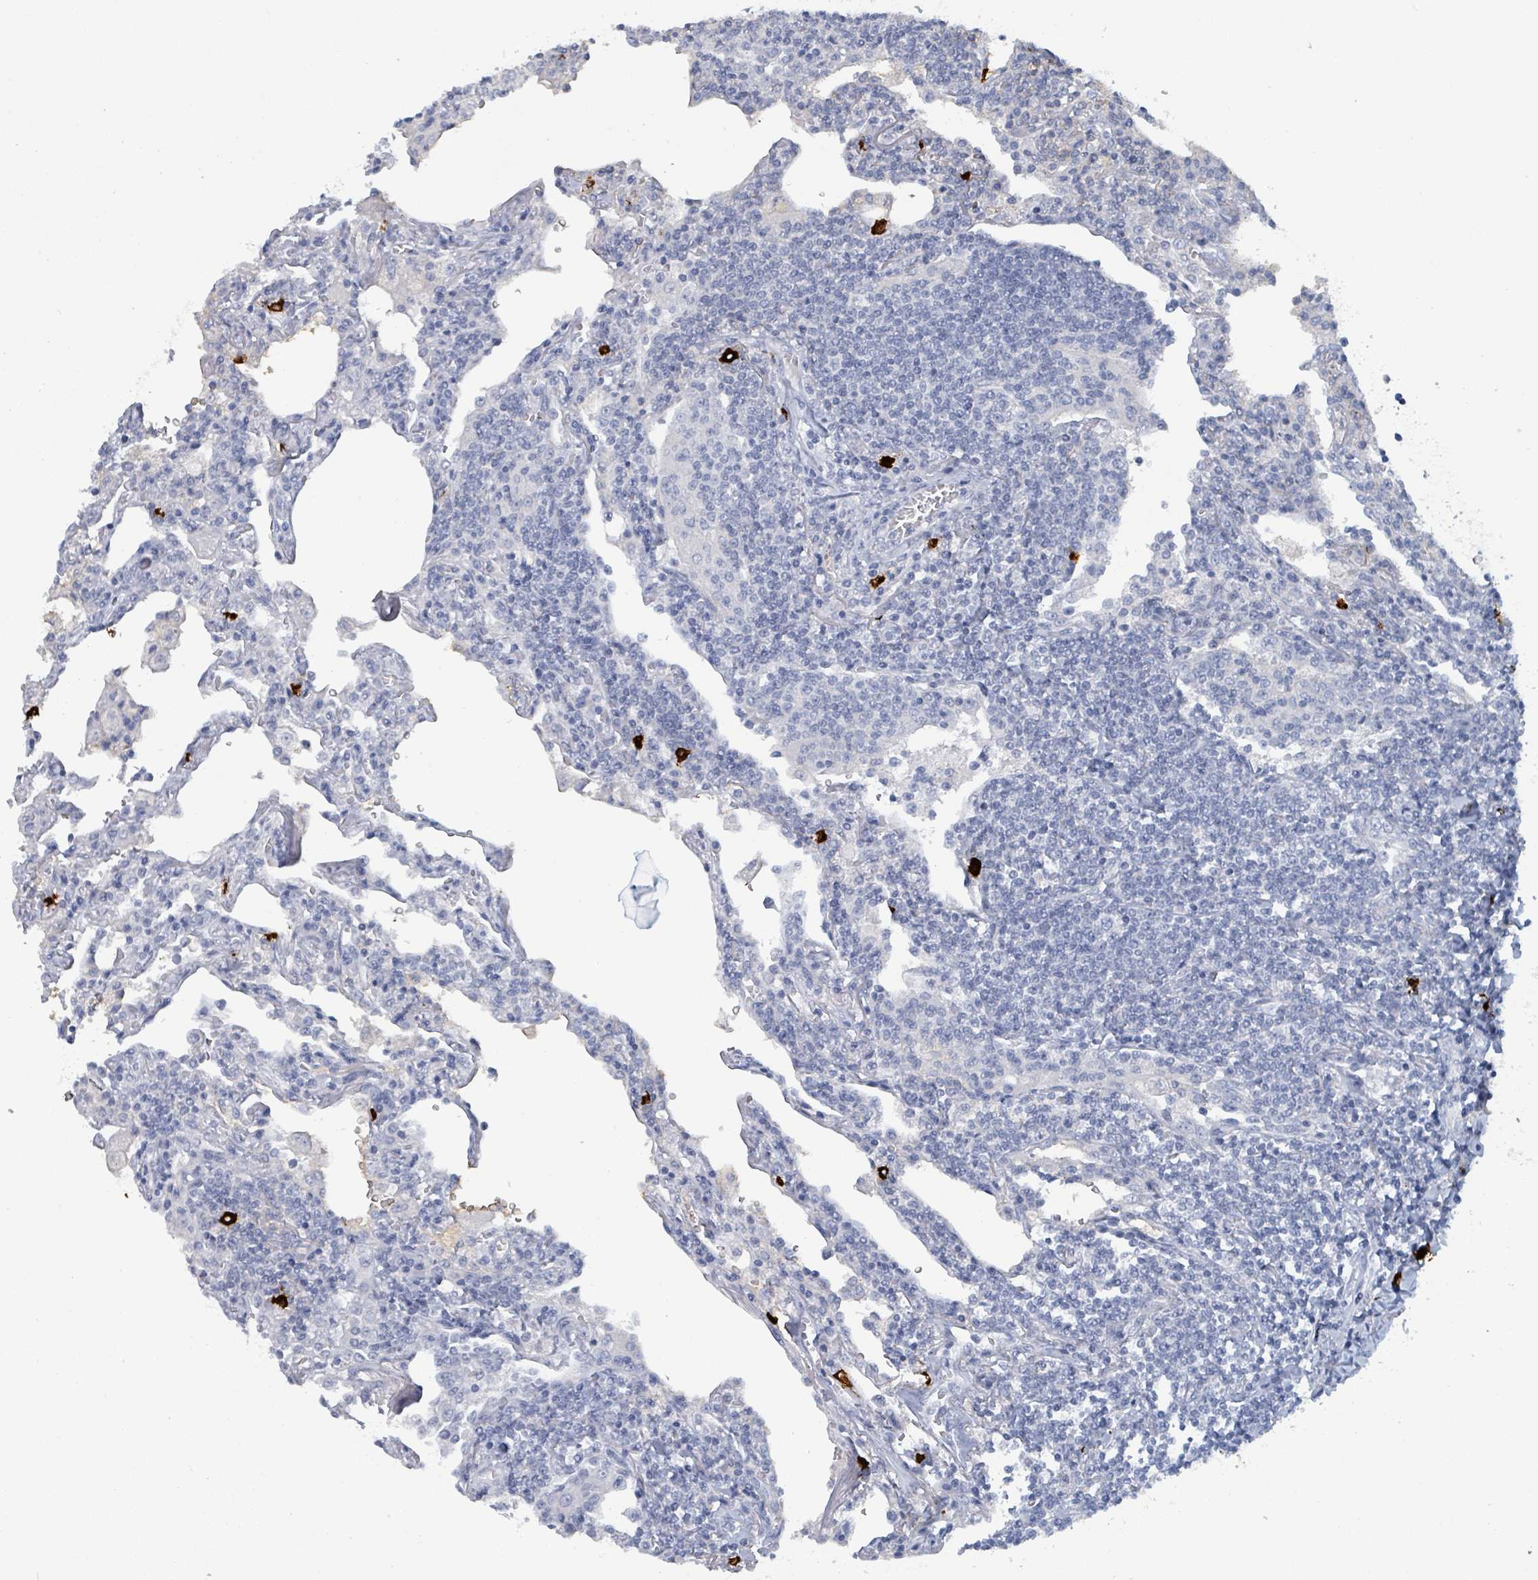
{"staining": {"intensity": "negative", "quantity": "none", "location": "none"}, "tissue": "lymphoma", "cell_type": "Tumor cells", "image_type": "cancer", "snomed": [{"axis": "morphology", "description": "Malignant lymphoma, non-Hodgkin's type, Low grade"}, {"axis": "topography", "description": "Lung"}], "caption": "Tumor cells are negative for brown protein staining in low-grade malignant lymphoma, non-Hodgkin's type.", "gene": "VPS13D", "patient": {"sex": "female", "age": 71}}